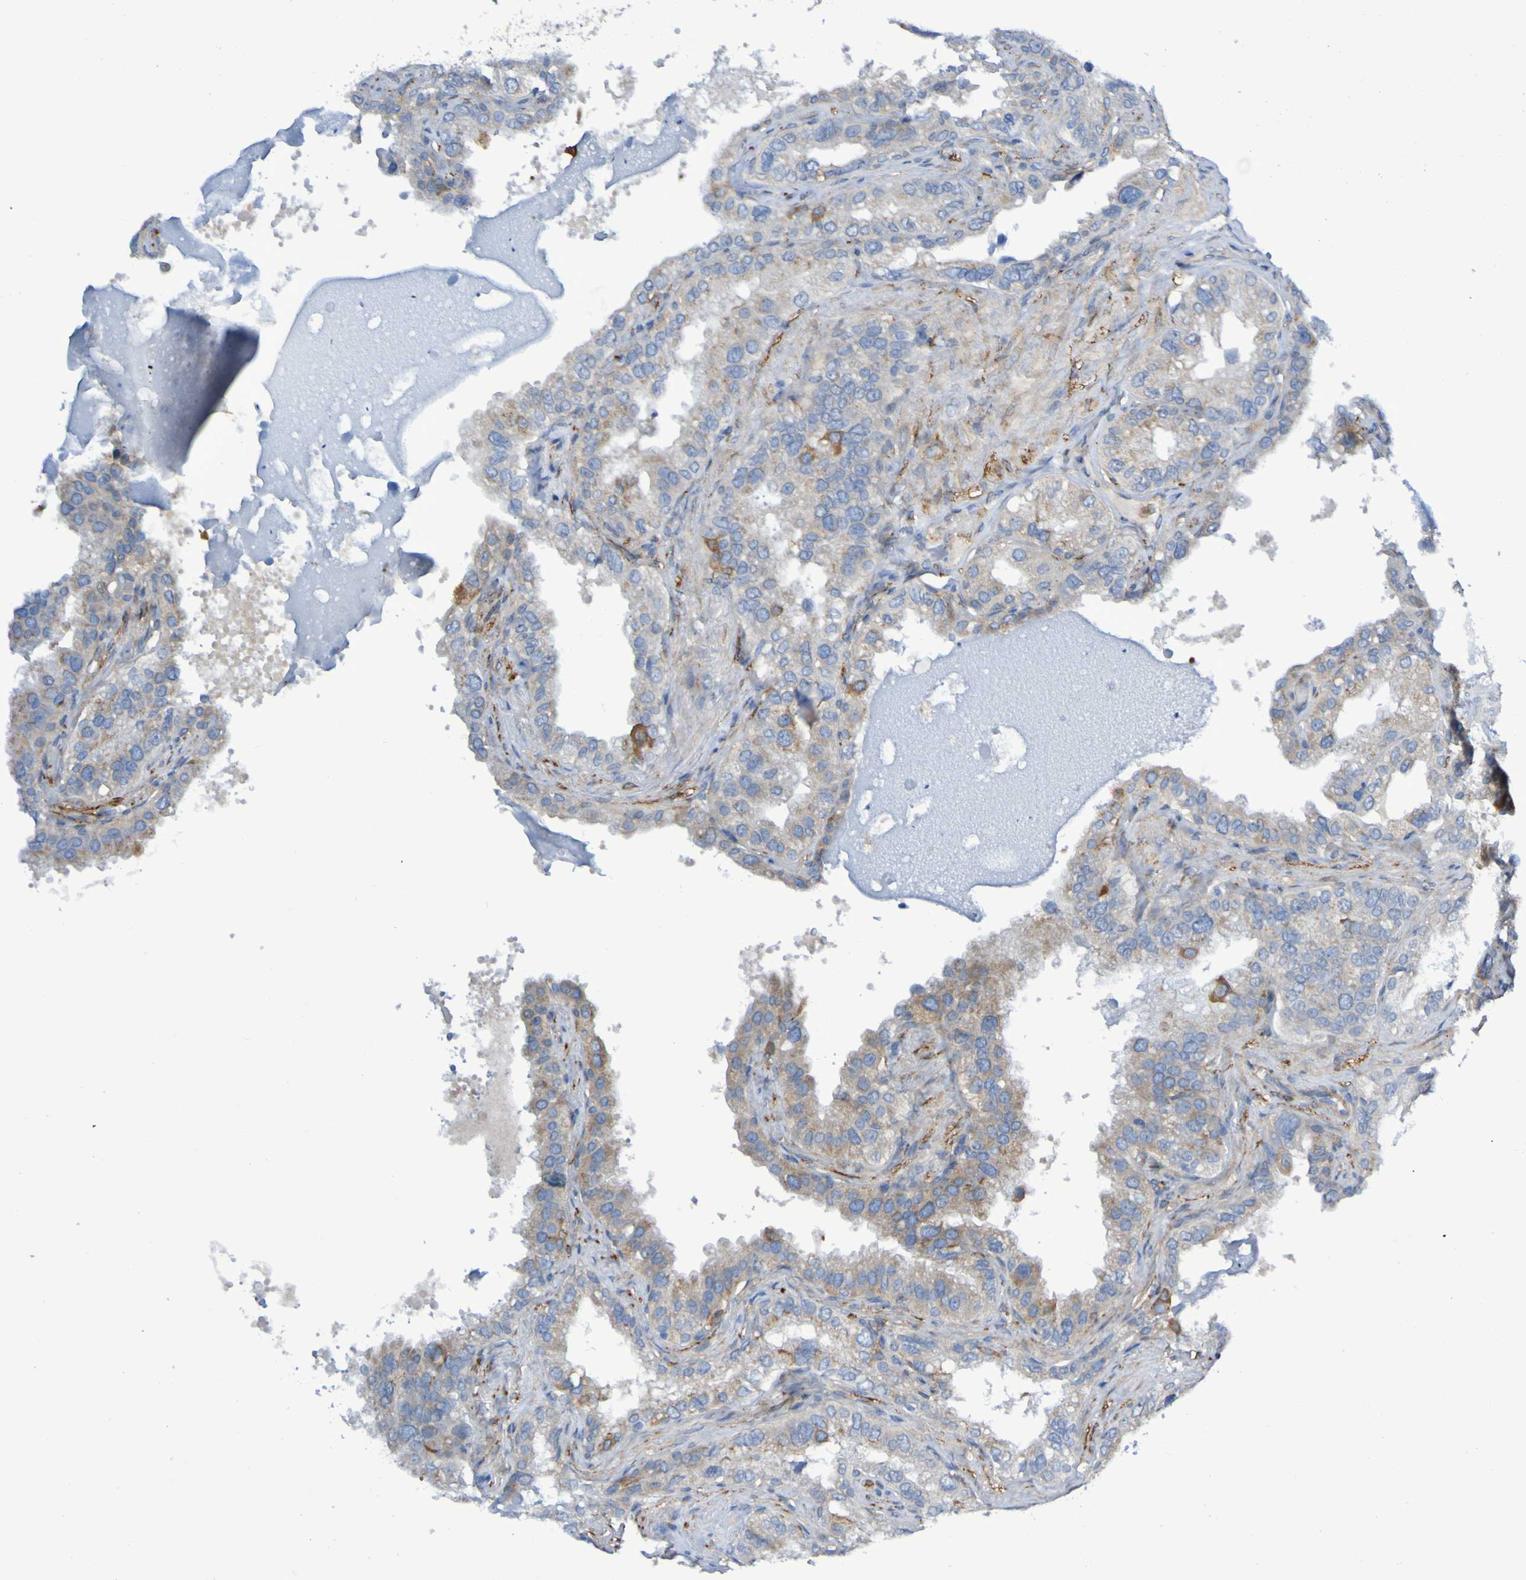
{"staining": {"intensity": "weak", "quantity": ">75%", "location": "cytoplasmic/membranous"}, "tissue": "seminal vesicle", "cell_type": "Glandular cells", "image_type": "normal", "snomed": [{"axis": "morphology", "description": "Normal tissue, NOS"}, {"axis": "topography", "description": "Seminal veicle"}], "caption": "A high-resolution photomicrograph shows IHC staining of unremarkable seminal vesicle, which exhibits weak cytoplasmic/membranous staining in about >75% of glandular cells.", "gene": "SCRG1", "patient": {"sex": "male", "age": 68}}